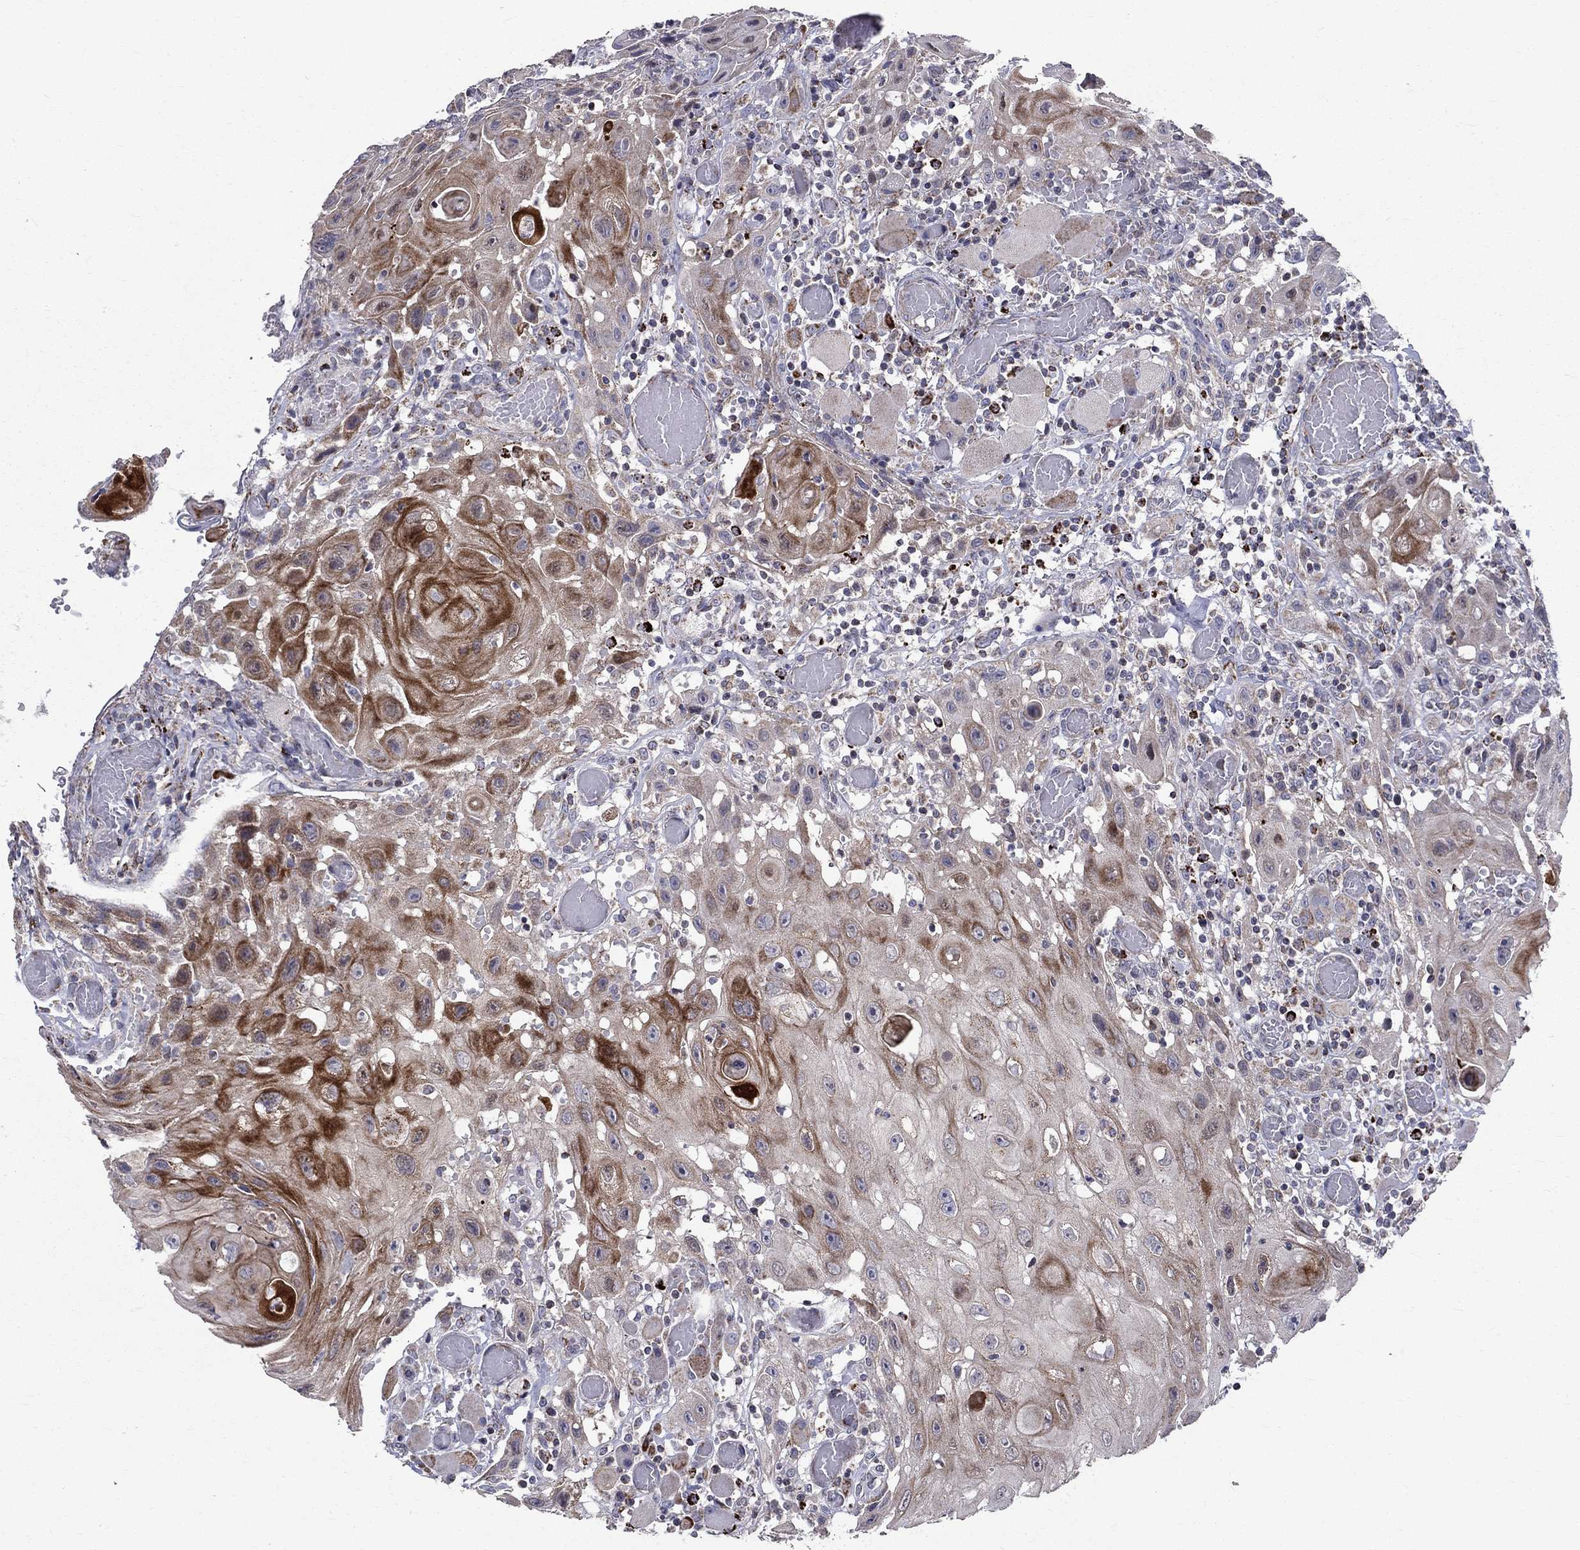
{"staining": {"intensity": "strong", "quantity": "<25%", "location": "cytoplasmic/membranous"}, "tissue": "head and neck cancer", "cell_type": "Tumor cells", "image_type": "cancer", "snomed": [{"axis": "morphology", "description": "Normal tissue, NOS"}, {"axis": "morphology", "description": "Squamous cell carcinoma, NOS"}, {"axis": "topography", "description": "Oral tissue"}, {"axis": "topography", "description": "Head-Neck"}], "caption": "IHC micrograph of neoplastic tissue: human head and neck cancer (squamous cell carcinoma) stained using IHC demonstrates medium levels of strong protein expression localized specifically in the cytoplasmic/membranous of tumor cells, appearing as a cytoplasmic/membranous brown color.", "gene": "SLC4A10", "patient": {"sex": "male", "age": 71}}